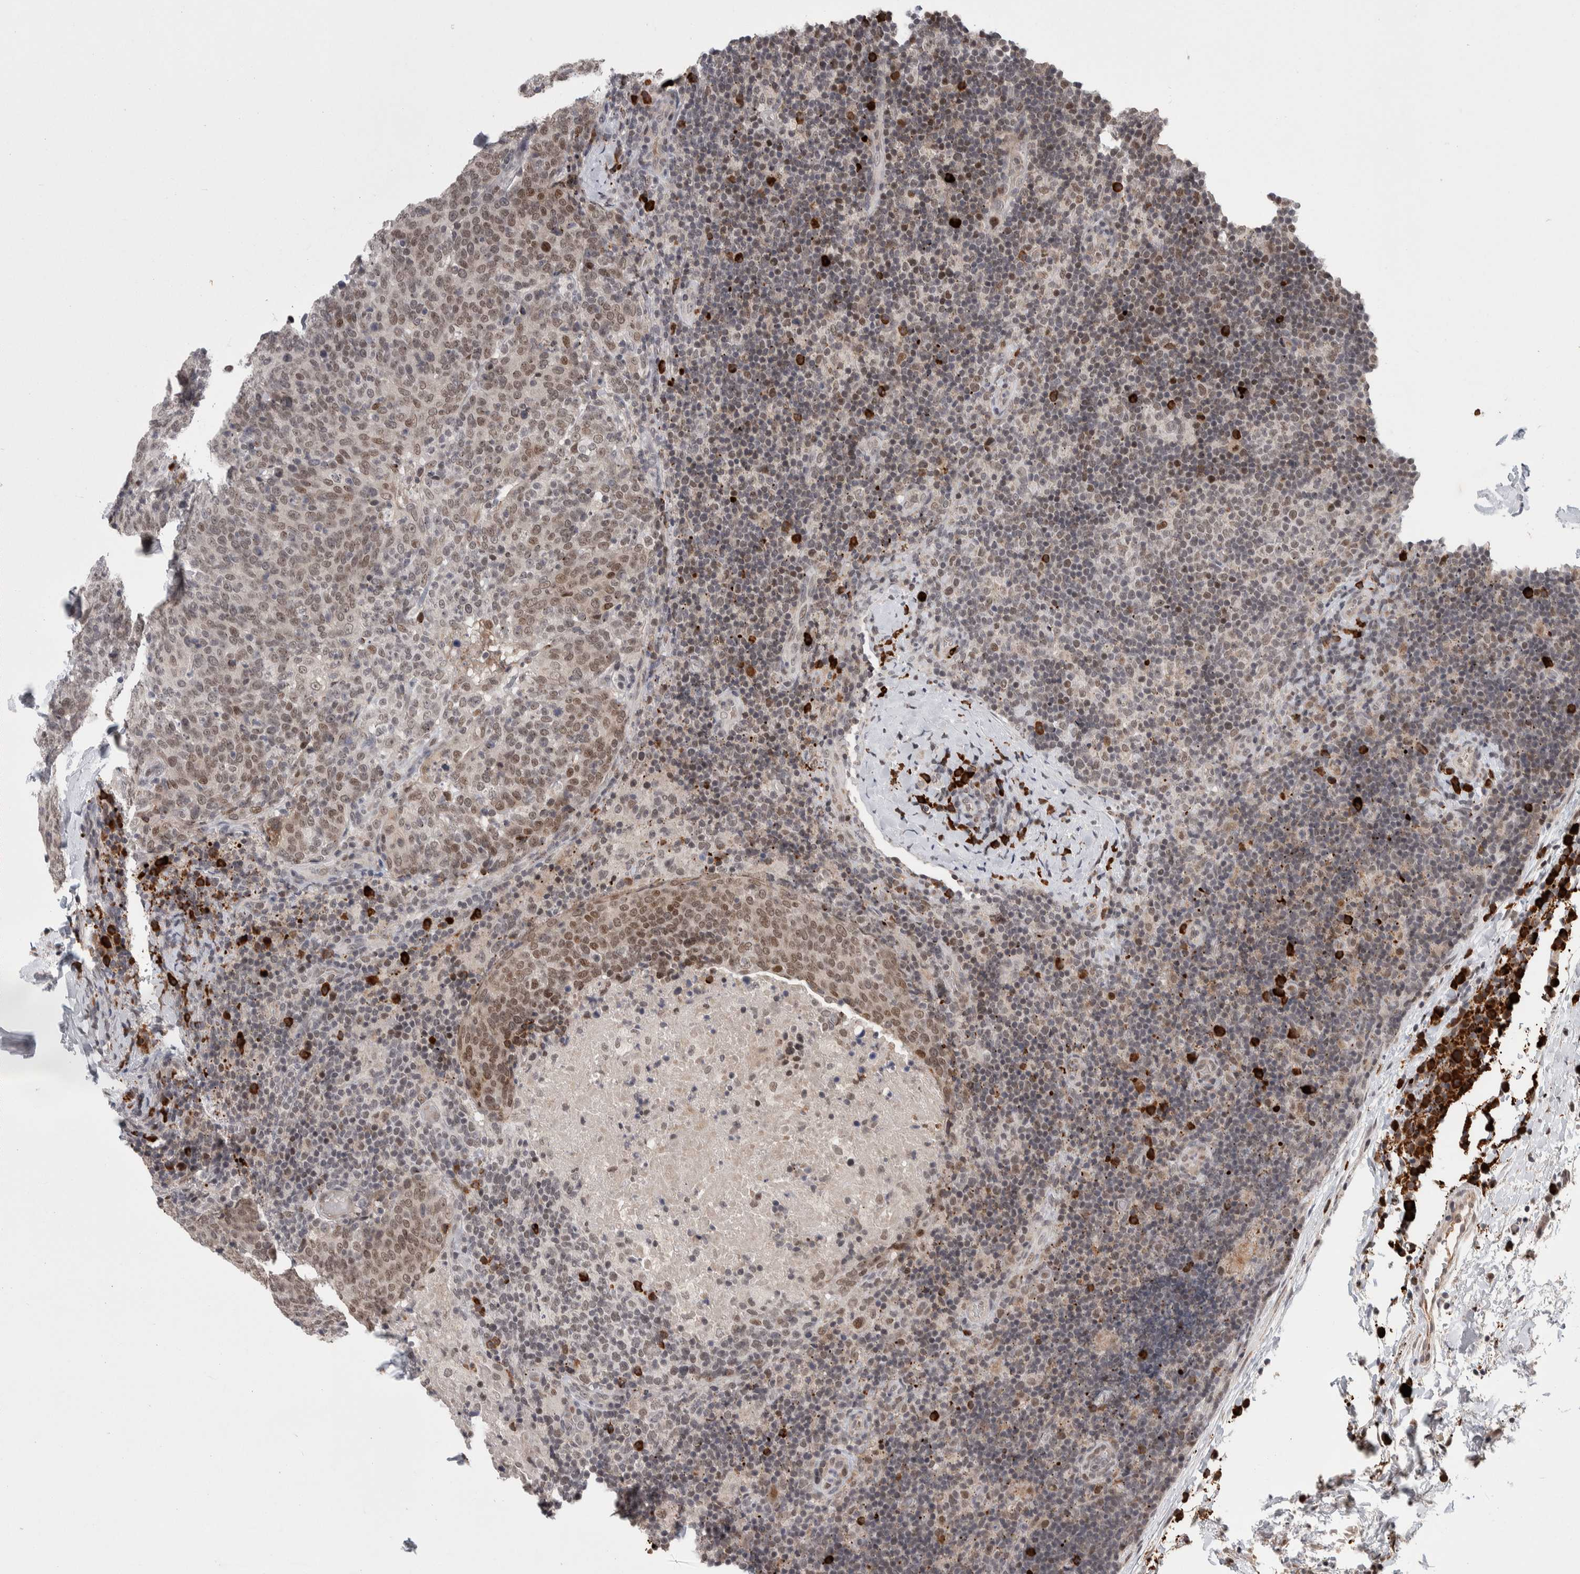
{"staining": {"intensity": "weak", "quantity": ">75%", "location": "nuclear"}, "tissue": "head and neck cancer", "cell_type": "Tumor cells", "image_type": "cancer", "snomed": [{"axis": "morphology", "description": "Squamous cell carcinoma, NOS"}, {"axis": "morphology", "description": "Squamous cell carcinoma, metastatic, NOS"}, {"axis": "topography", "description": "Lymph node"}, {"axis": "topography", "description": "Head-Neck"}], "caption": "Immunohistochemistry of squamous cell carcinoma (head and neck) reveals low levels of weak nuclear positivity in about >75% of tumor cells.", "gene": "ZNF592", "patient": {"sex": "male", "age": 62}}